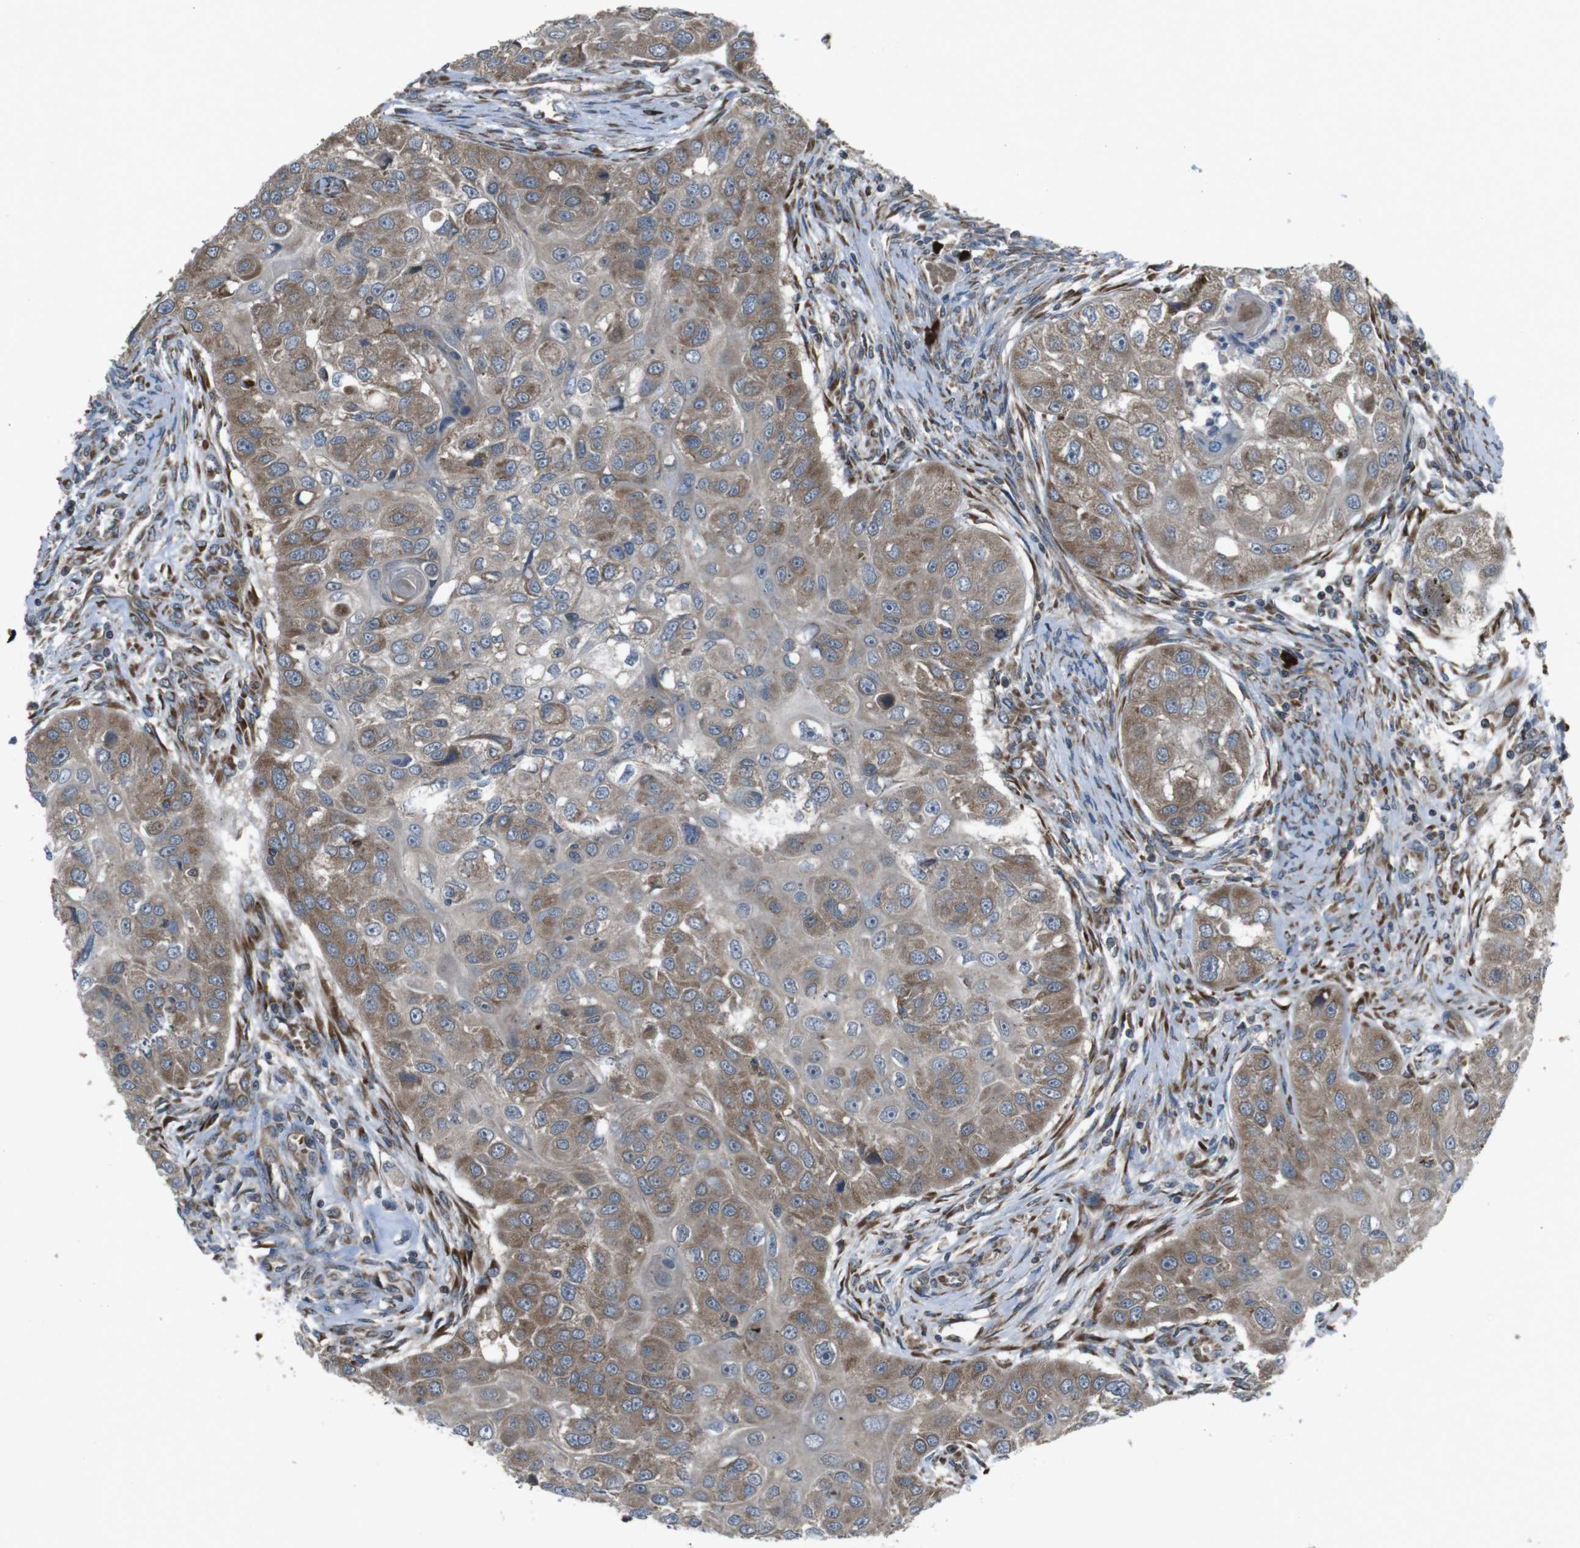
{"staining": {"intensity": "moderate", "quantity": ">75%", "location": "cytoplasmic/membranous"}, "tissue": "head and neck cancer", "cell_type": "Tumor cells", "image_type": "cancer", "snomed": [{"axis": "morphology", "description": "Normal tissue, NOS"}, {"axis": "morphology", "description": "Squamous cell carcinoma, NOS"}, {"axis": "topography", "description": "Skeletal muscle"}, {"axis": "topography", "description": "Head-Neck"}], "caption": "Immunohistochemical staining of head and neck cancer (squamous cell carcinoma) shows moderate cytoplasmic/membranous protein positivity in approximately >75% of tumor cells. Nuclei are stained in blue.", "gene": "SSR3", "patient": {"sex": "male", "age": 51}}